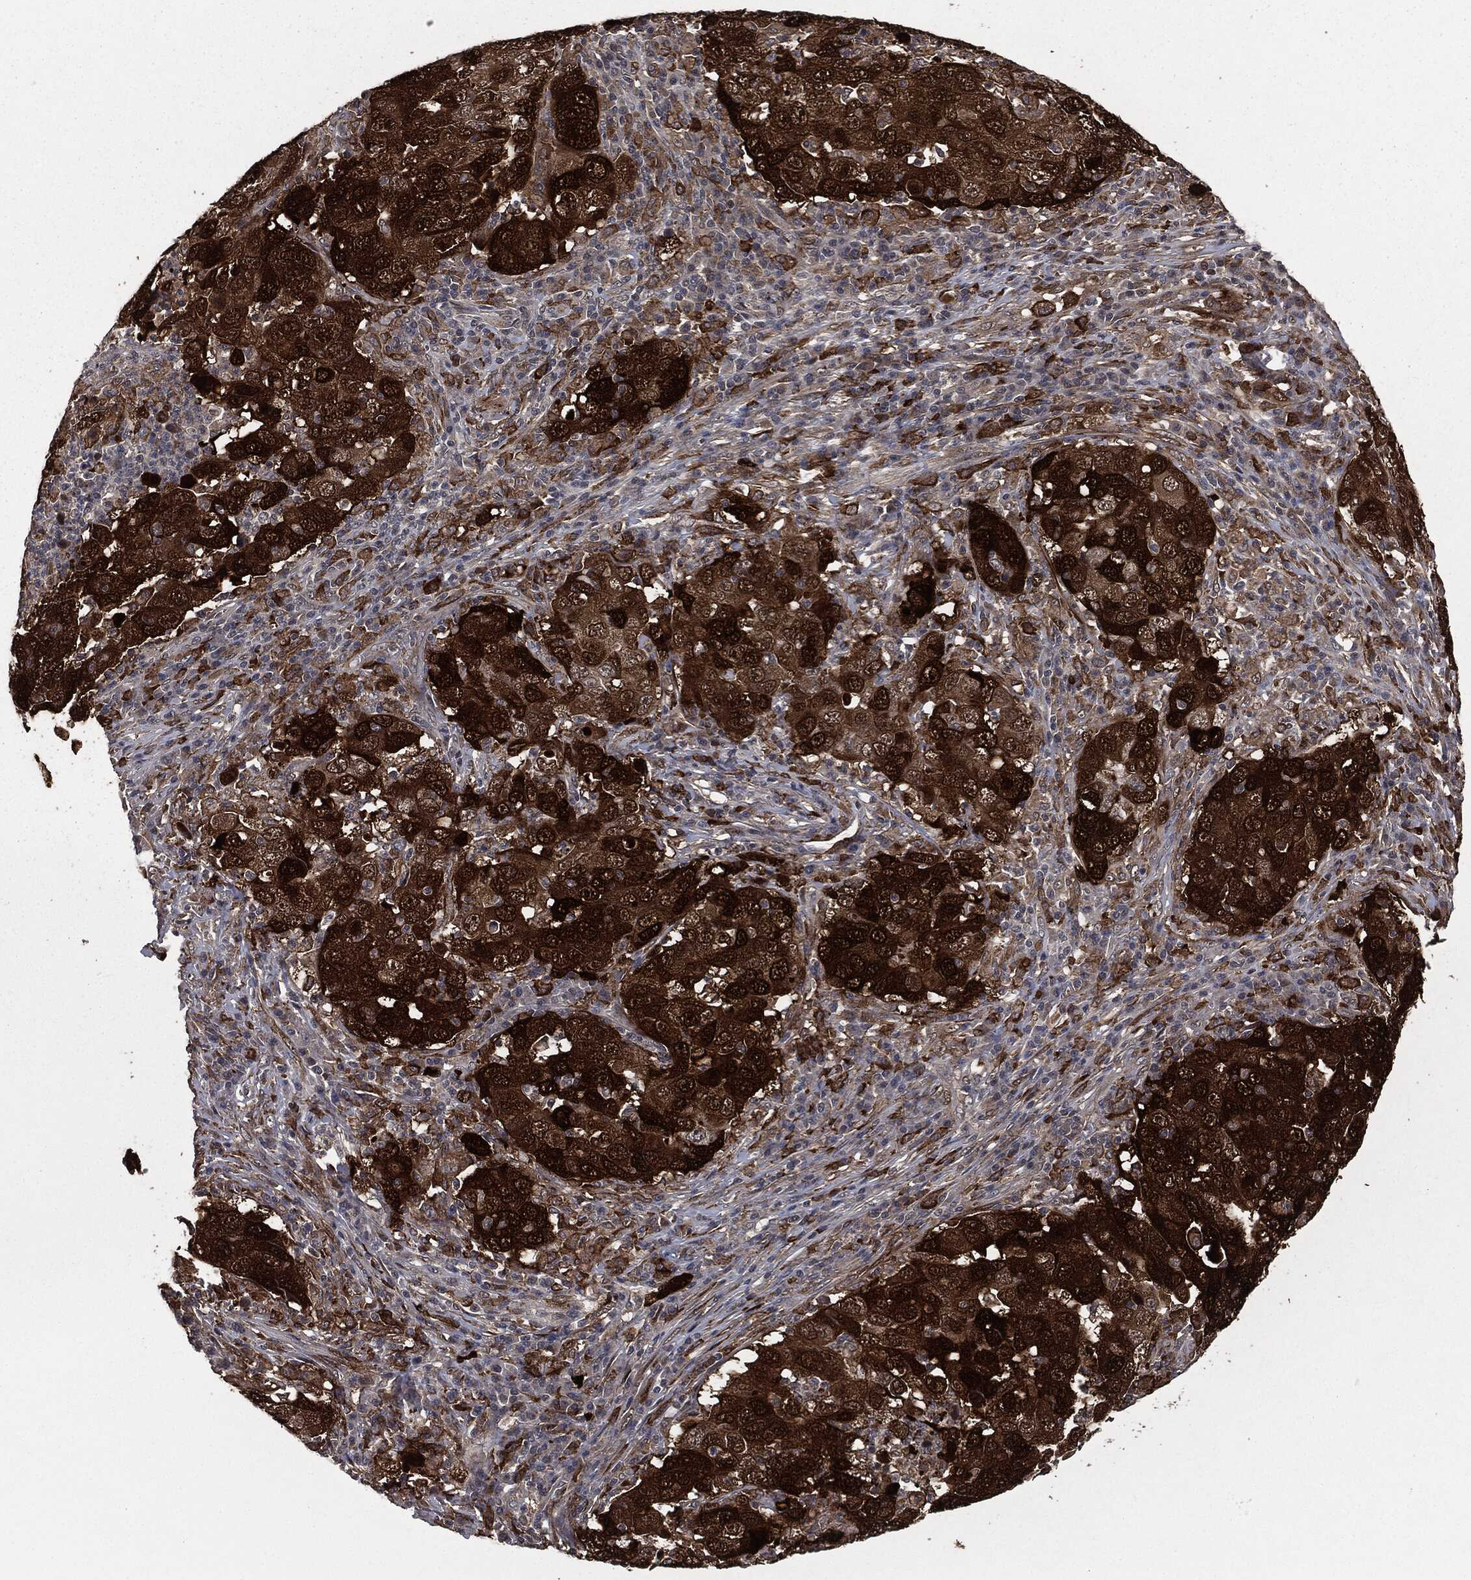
{"staining": {"intensity": "strong", "quantity": ">75%", "location": "cytoplasmic/membranous"}, "tissue": "lung cancer", "cell_type": "Tumor cells", "image_type": "cancer", "snomed": [{"axis": "morphology", "description": "Adenocarcinoma, NOS"}, {"axis": "topography", "description": "Lung"}], "caption": "Lung adenocarcinoma stained with immunohistochemistry (IHC) demonstrates strong cytoplasmic/membranous positivity in approximately >75% of tumor cells.", "gene": "CRABP2", "patient": {"sex": "male", "age": 73}}